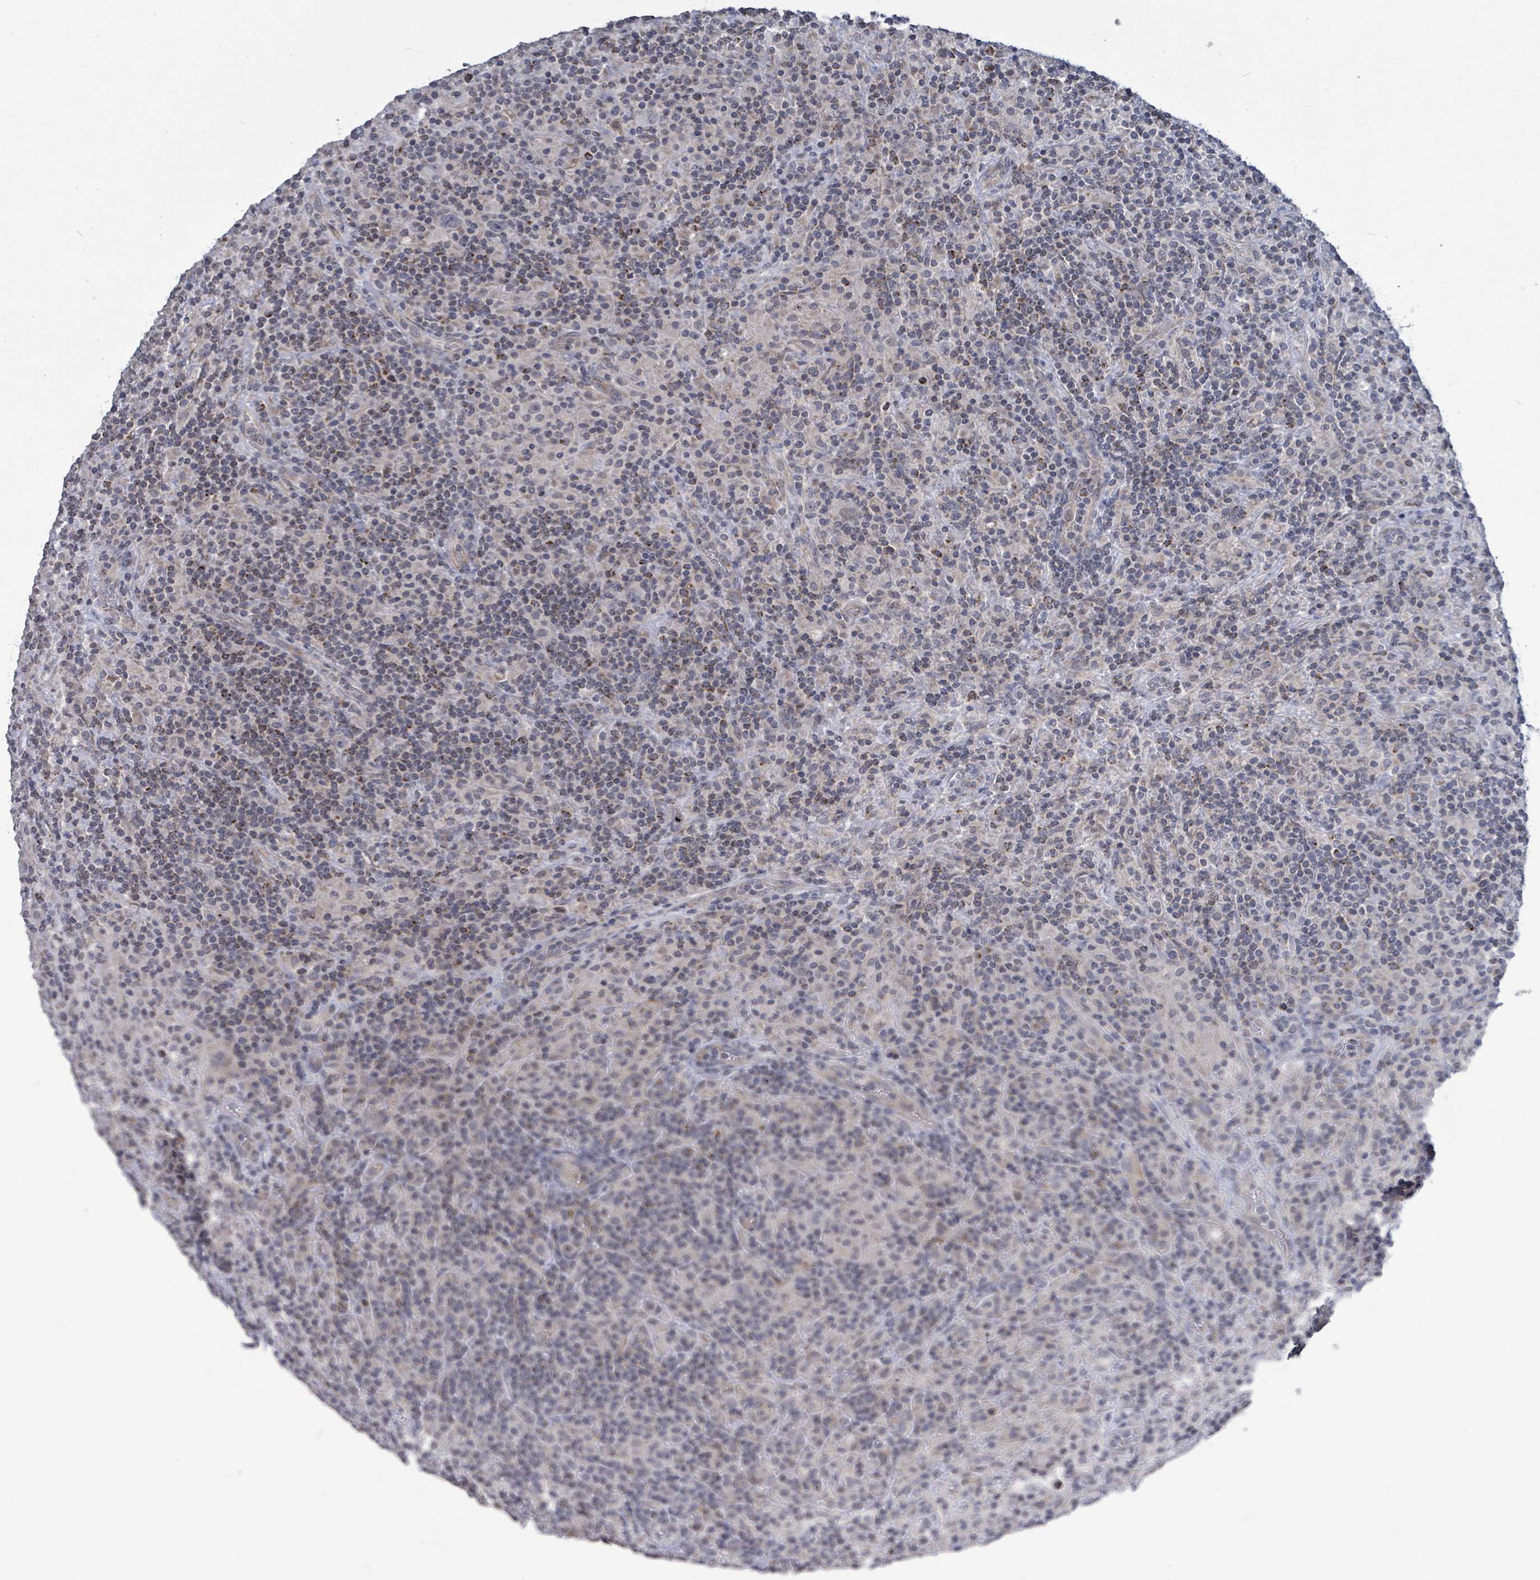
{"staining": {"intensity": "negative", "quantity": "none", "location": "none"}, "tissue": "lymphoma", "cell_type": "Tumor cells", "image_type": "cancer", "snomed": [{"axis": "morphology", "description": "Hodgkin's disease, NOS"}, {"axis": "topography", "description": "Lymph node"}], "caption": "Protein analysis of lymphoma shows no significant expression in tumor cells.", "gene": "COQ10B", "patient": {"sex": "male", "age": 70}}